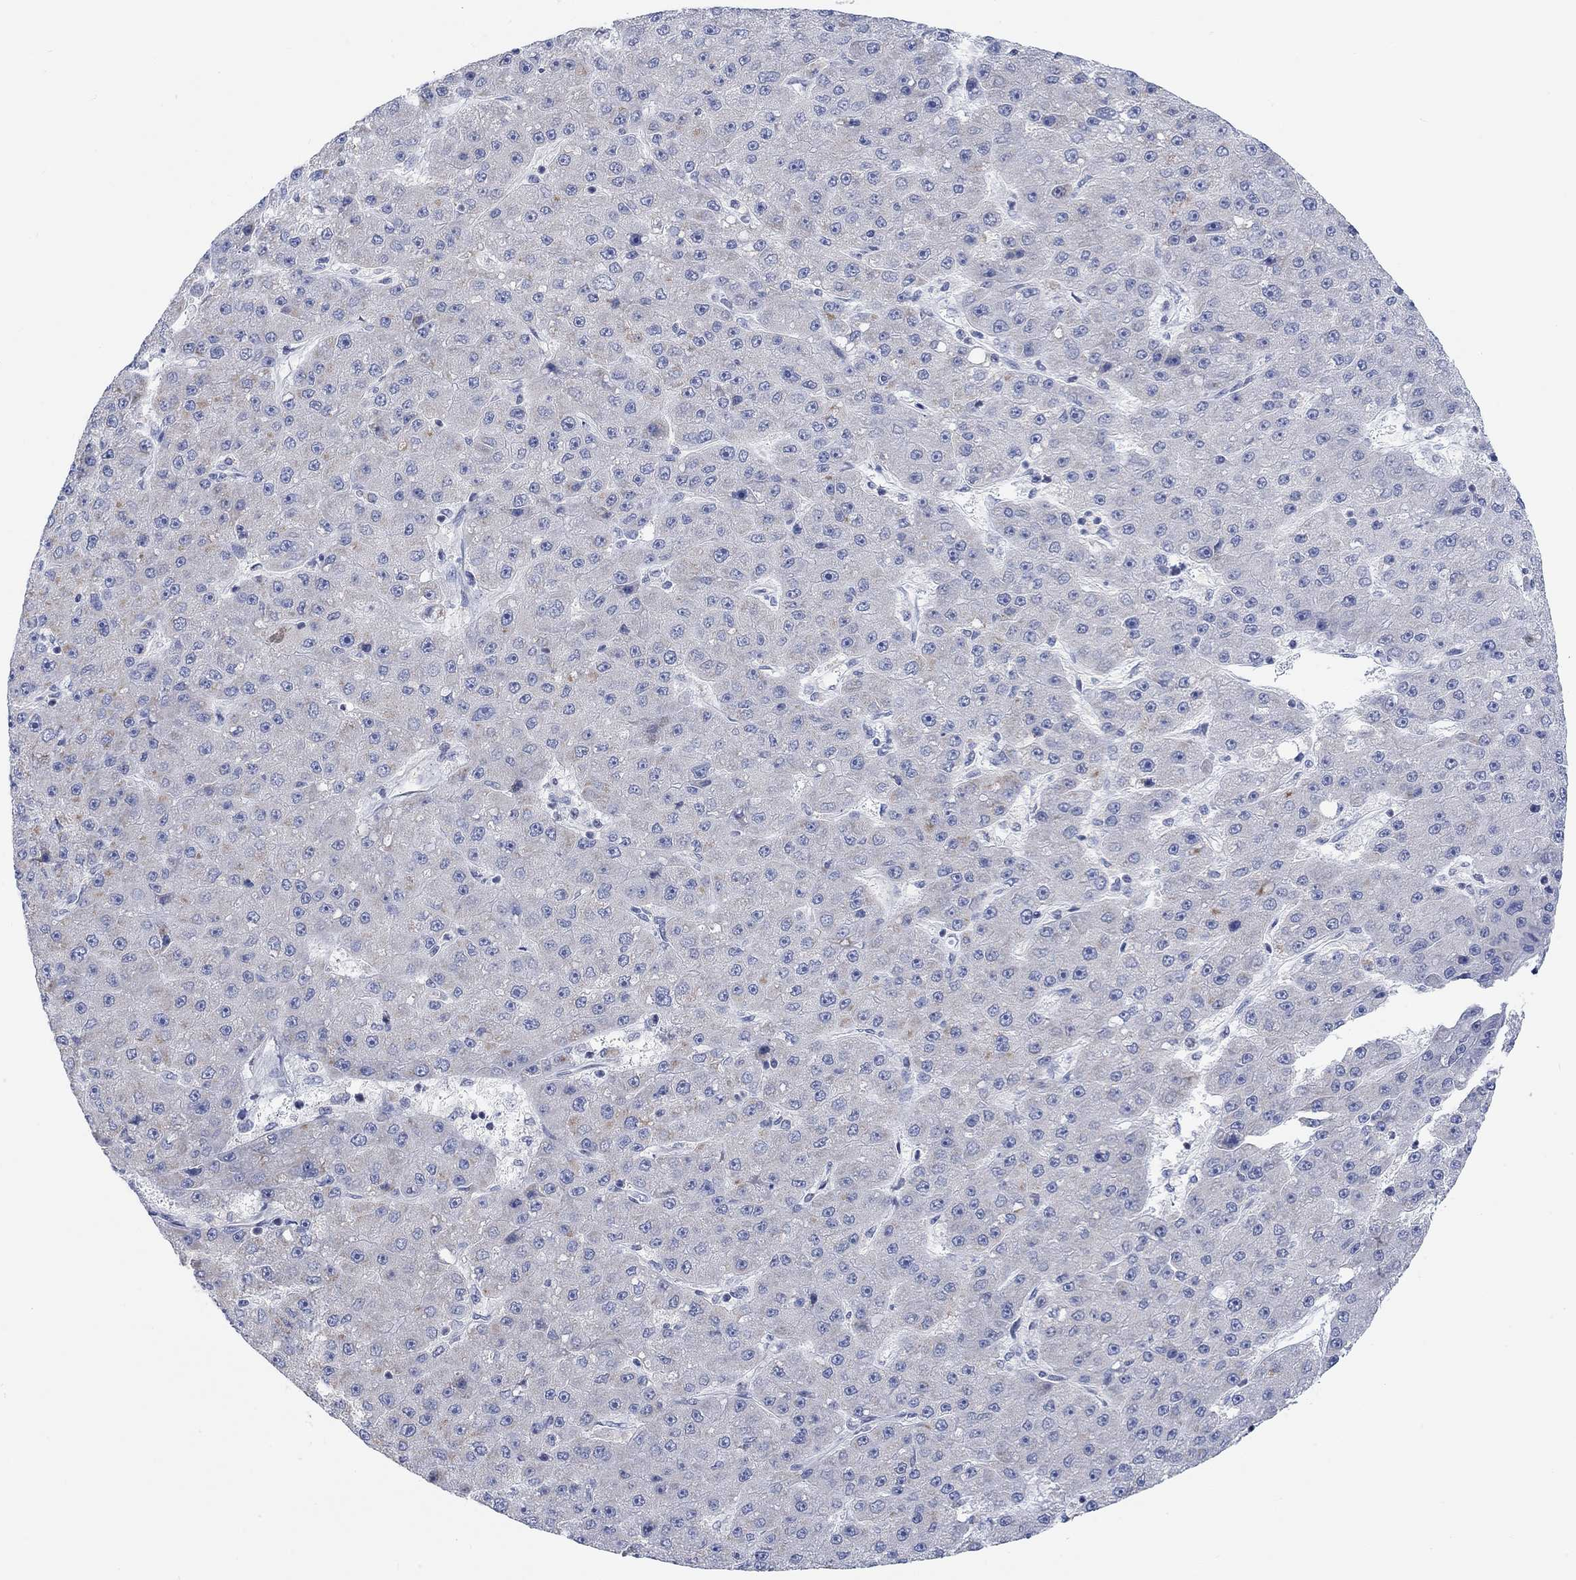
{"staining": {"intensity": "negative", "quantity": "none", "location": "none"}, "tissue": "liver cancer", "cell_type": "Tumor cells", "image_type": "cancer", "snomed": [{"axis": "morphology", "description": "Carcinoma, Hepatocellular, NOS"}, {"axis": "topography", "description": "Liver"}], "caption": "Liver cancer stained for a protein using immunohistochemistry exhibits no positivity tumor cells.", "gene": "ATP6V1E2", "patient": {"sex": "male", "age": 67}}